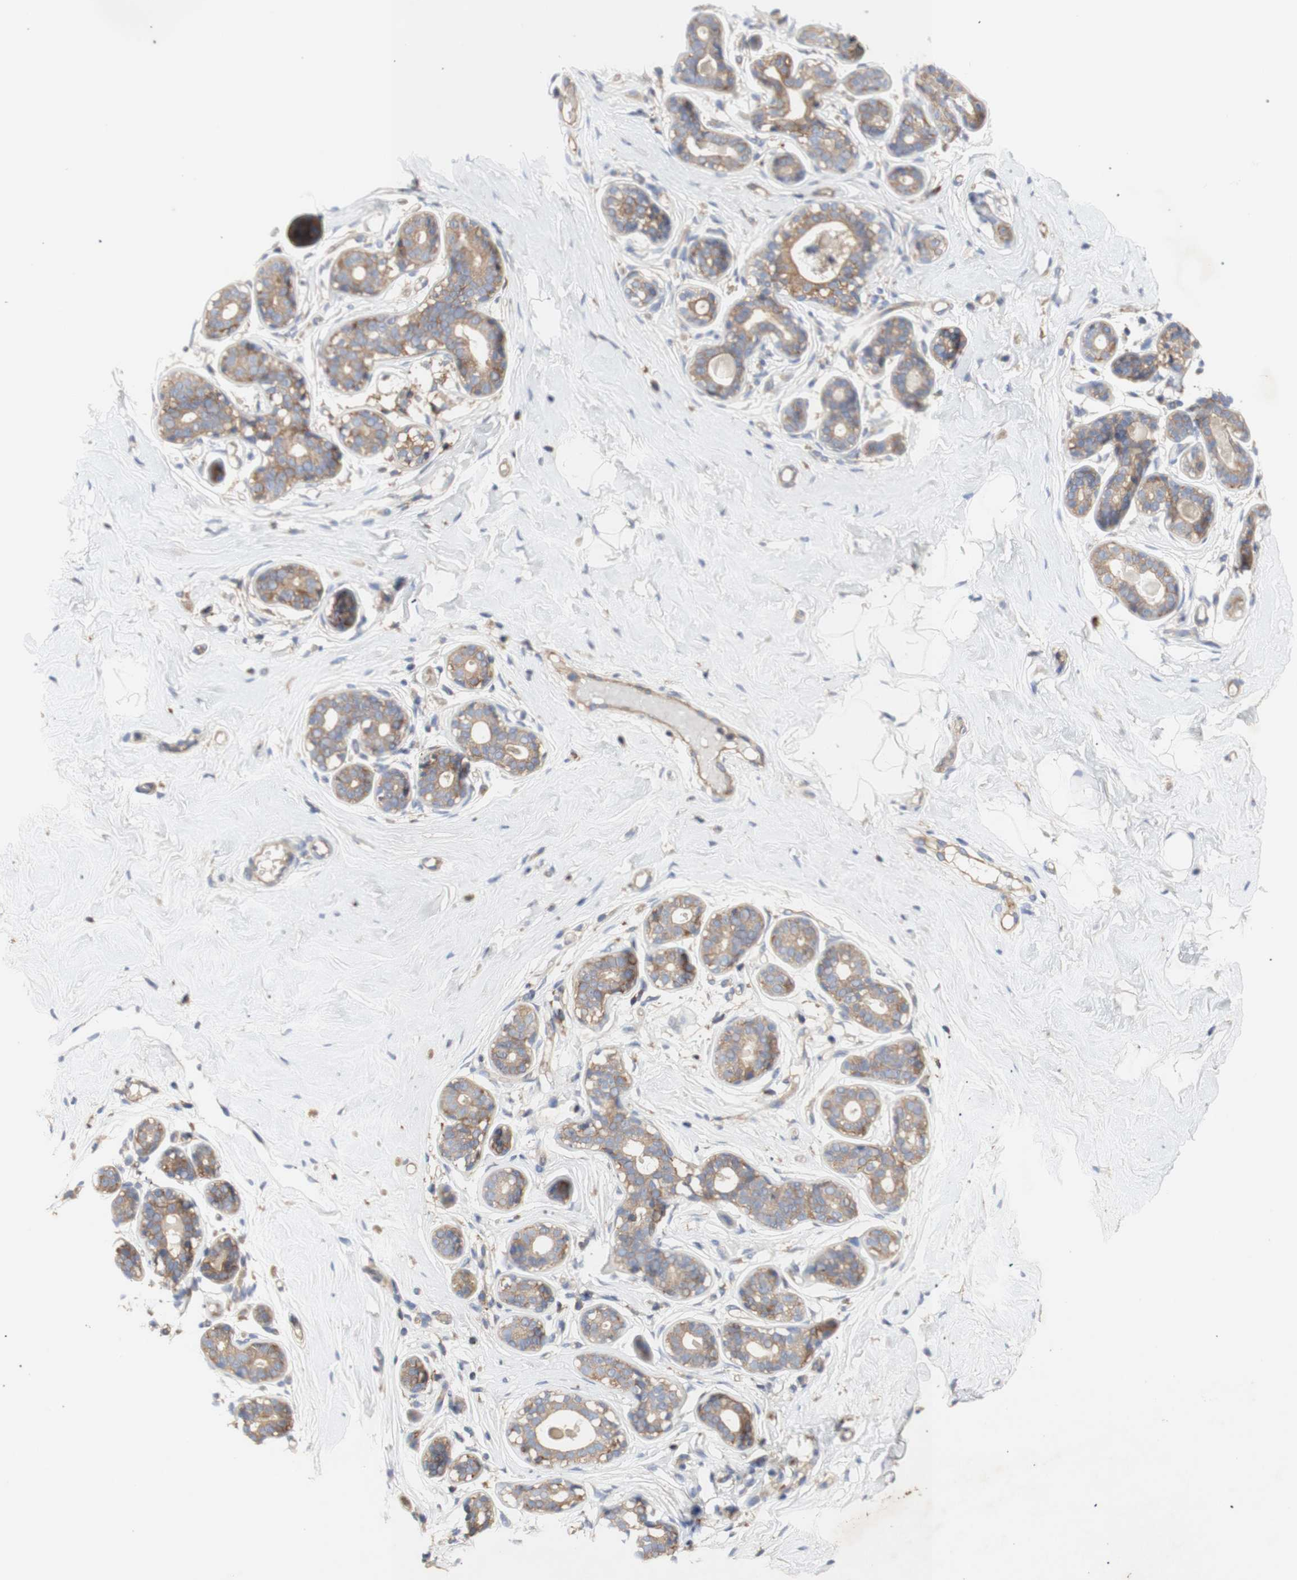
{"staining": {"intensity": "negative", "quantity": "none", "location": "none"}, "tissue": "breast", "cell_type": "Adipocytes", "image_type": "normal", "snomed": [{"axis": "morphology", "description": "Normal tissue, NOS"}, {"axis": "topography", "description": "Breast"}], "caption": "The IHC photomicrograph has no significant expression in adipocytes of breast.", "gene": "IKBKG", "patient": {"sex": "female", "age": 23}}